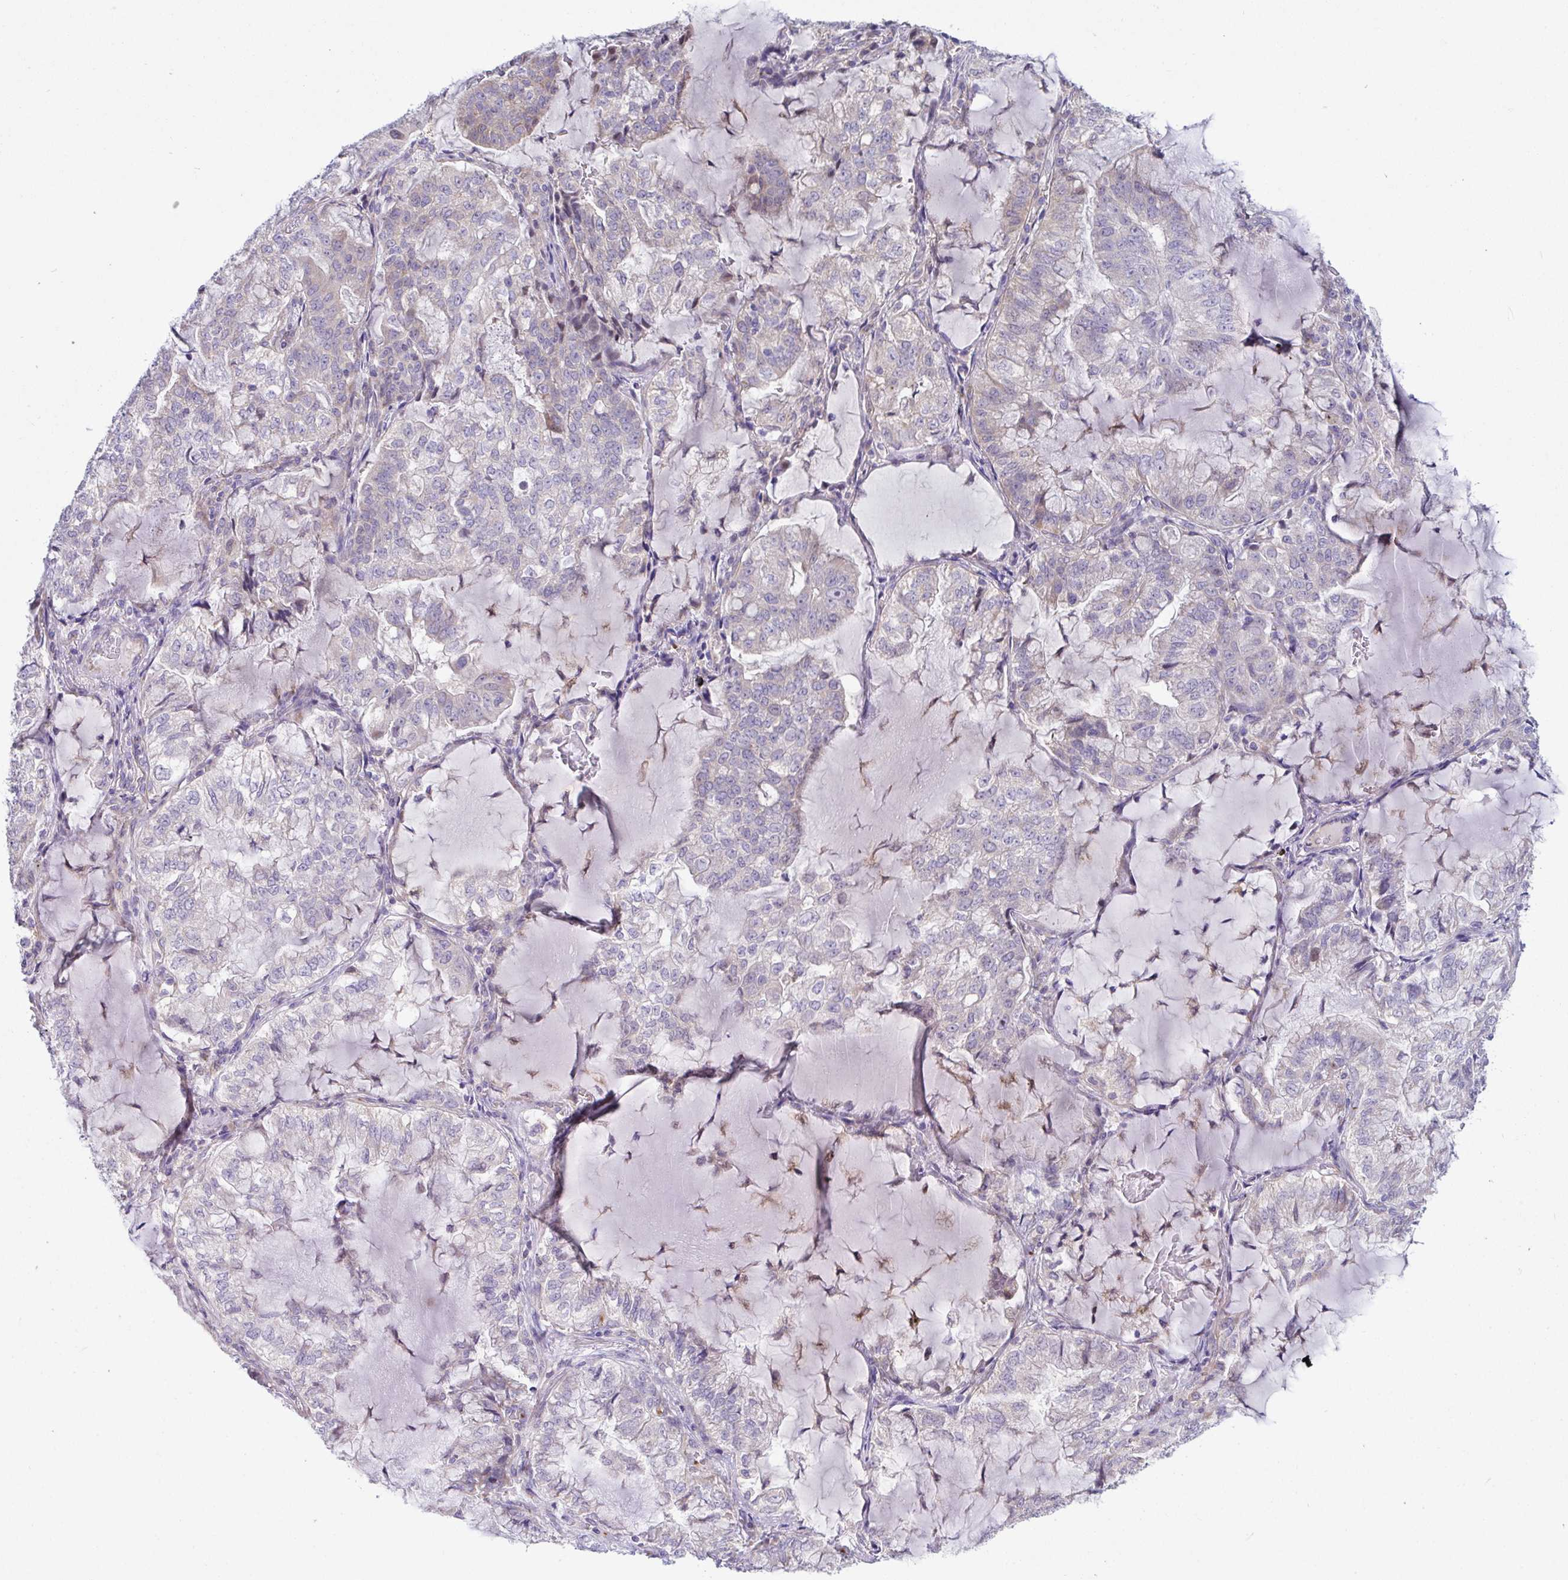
{"staining": {"intensity": "negative", "quantity": "none", "location": "none"}, "tissue": "lung cancer", "cell_type": "Tumor cells", "image_type": "cancer", "snomed": [{"axis": "morphology", "description": "Adenocarcinoma, NOS"}, {"axis": "topography", "description": "Lymph node"}, {"axis": "topography", "description": "Lung"}], "caption": "High power microscopy photomicrograph of an immunohistochemistry micrograph of lung cancer, revealing no significant positivity in tumor cells. (DAB (3,3'-diaminobenzidine) immunohistochemistry (IHC) with hematoxylin counter stain).", "gene": "IL37", "patient": {"sex": "male", "age": 66}}